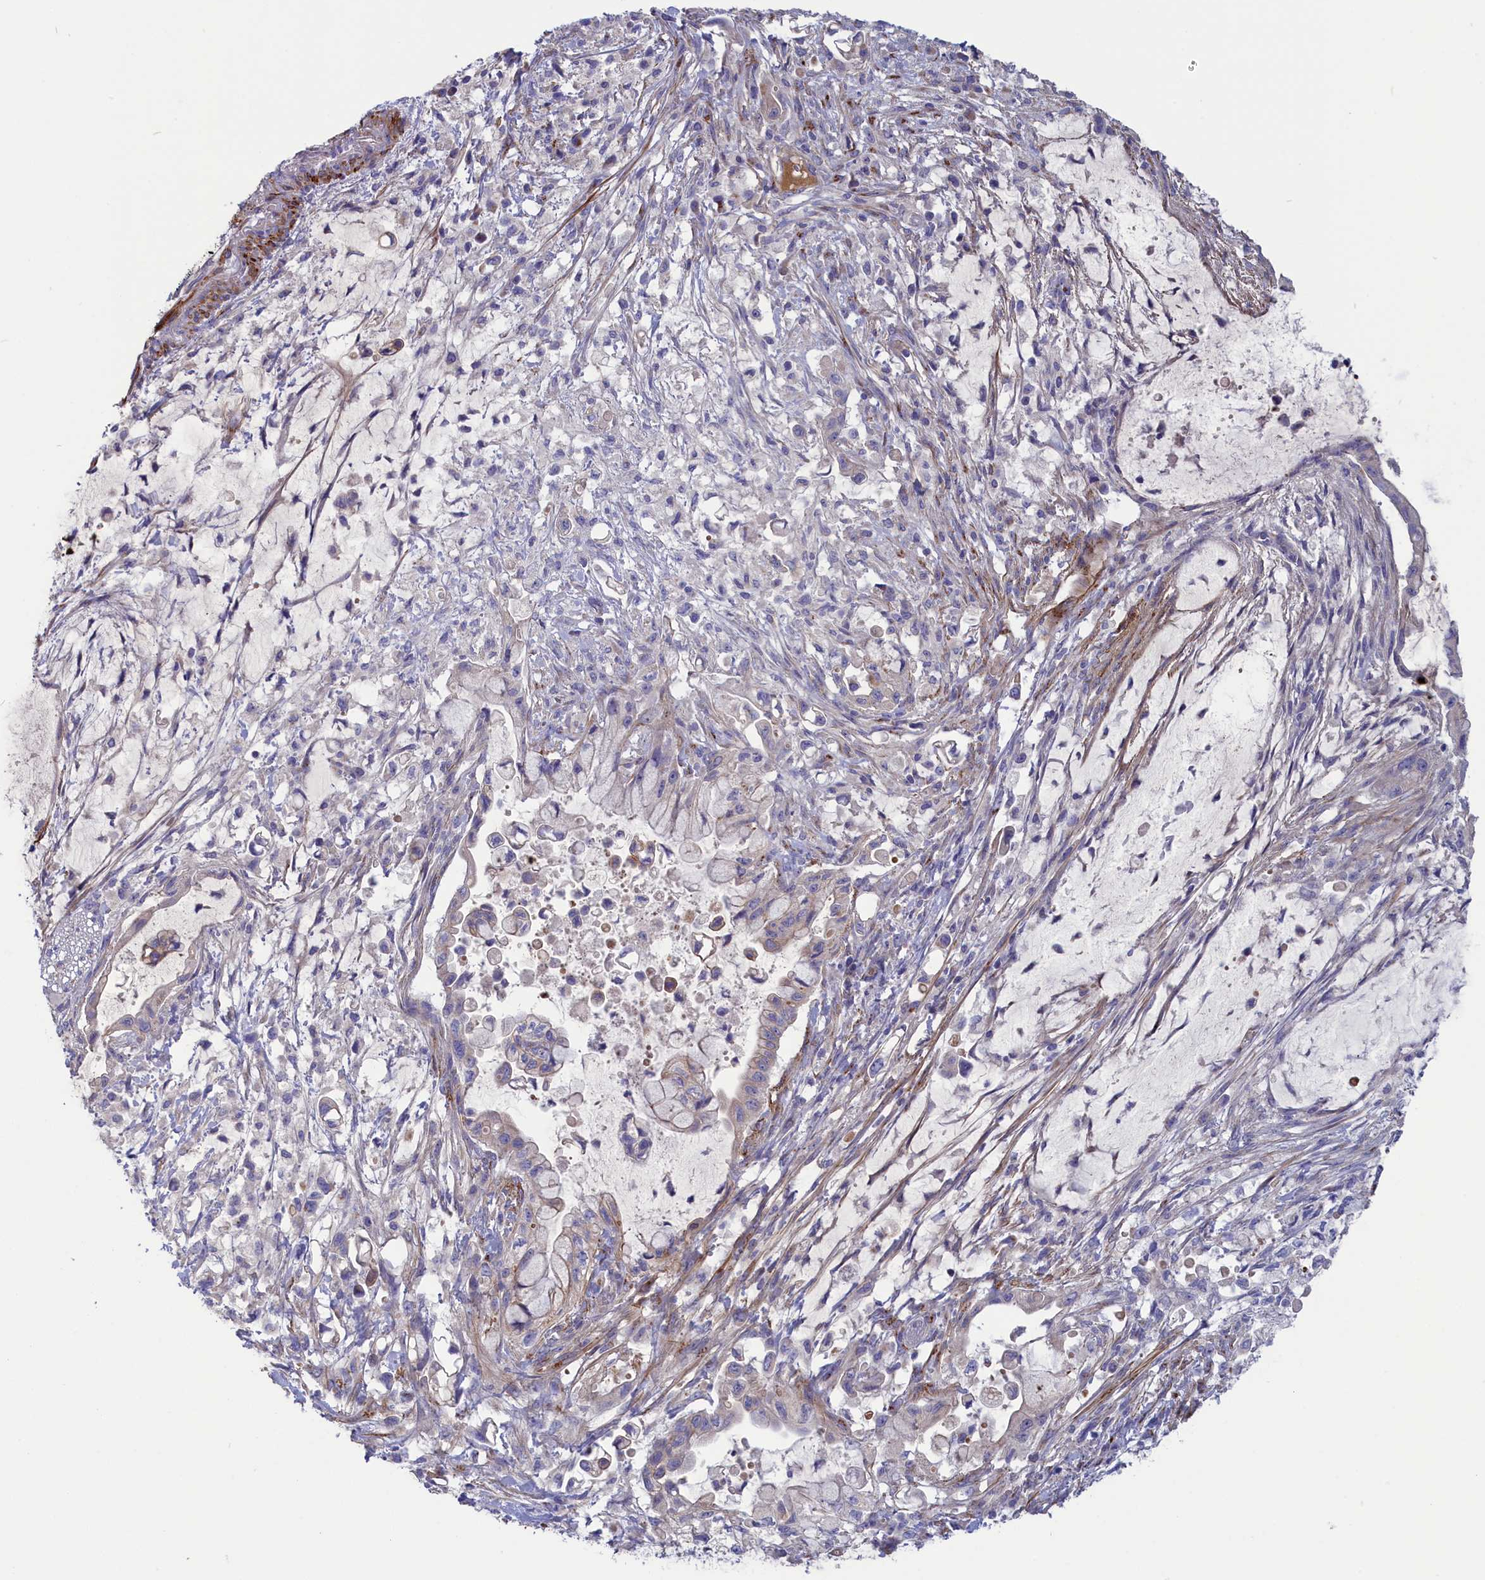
{"staining": {"intensity": "moderate", "quantity": "<25%", "location": "cytoplasmic/membranous"}, "tissue": "pancreatic cancer", "cell_type": "Tumor cells", "image_type": "cancer", "snomed": [{"axis": "morphology", "description": "Adenocarcinoma, NOS"}, {"axis": "topography", "description": "Pancreas"}], "caption": "There is low levels of moderate cytoplasmic/membranous expression in tumor cells of adenocarcinoma (pancreatic), as demonstrated by immunohistochemical staining (brown color).", "gene": "TUBGCP4", "patient": {"sex": "male", "age": 48}}